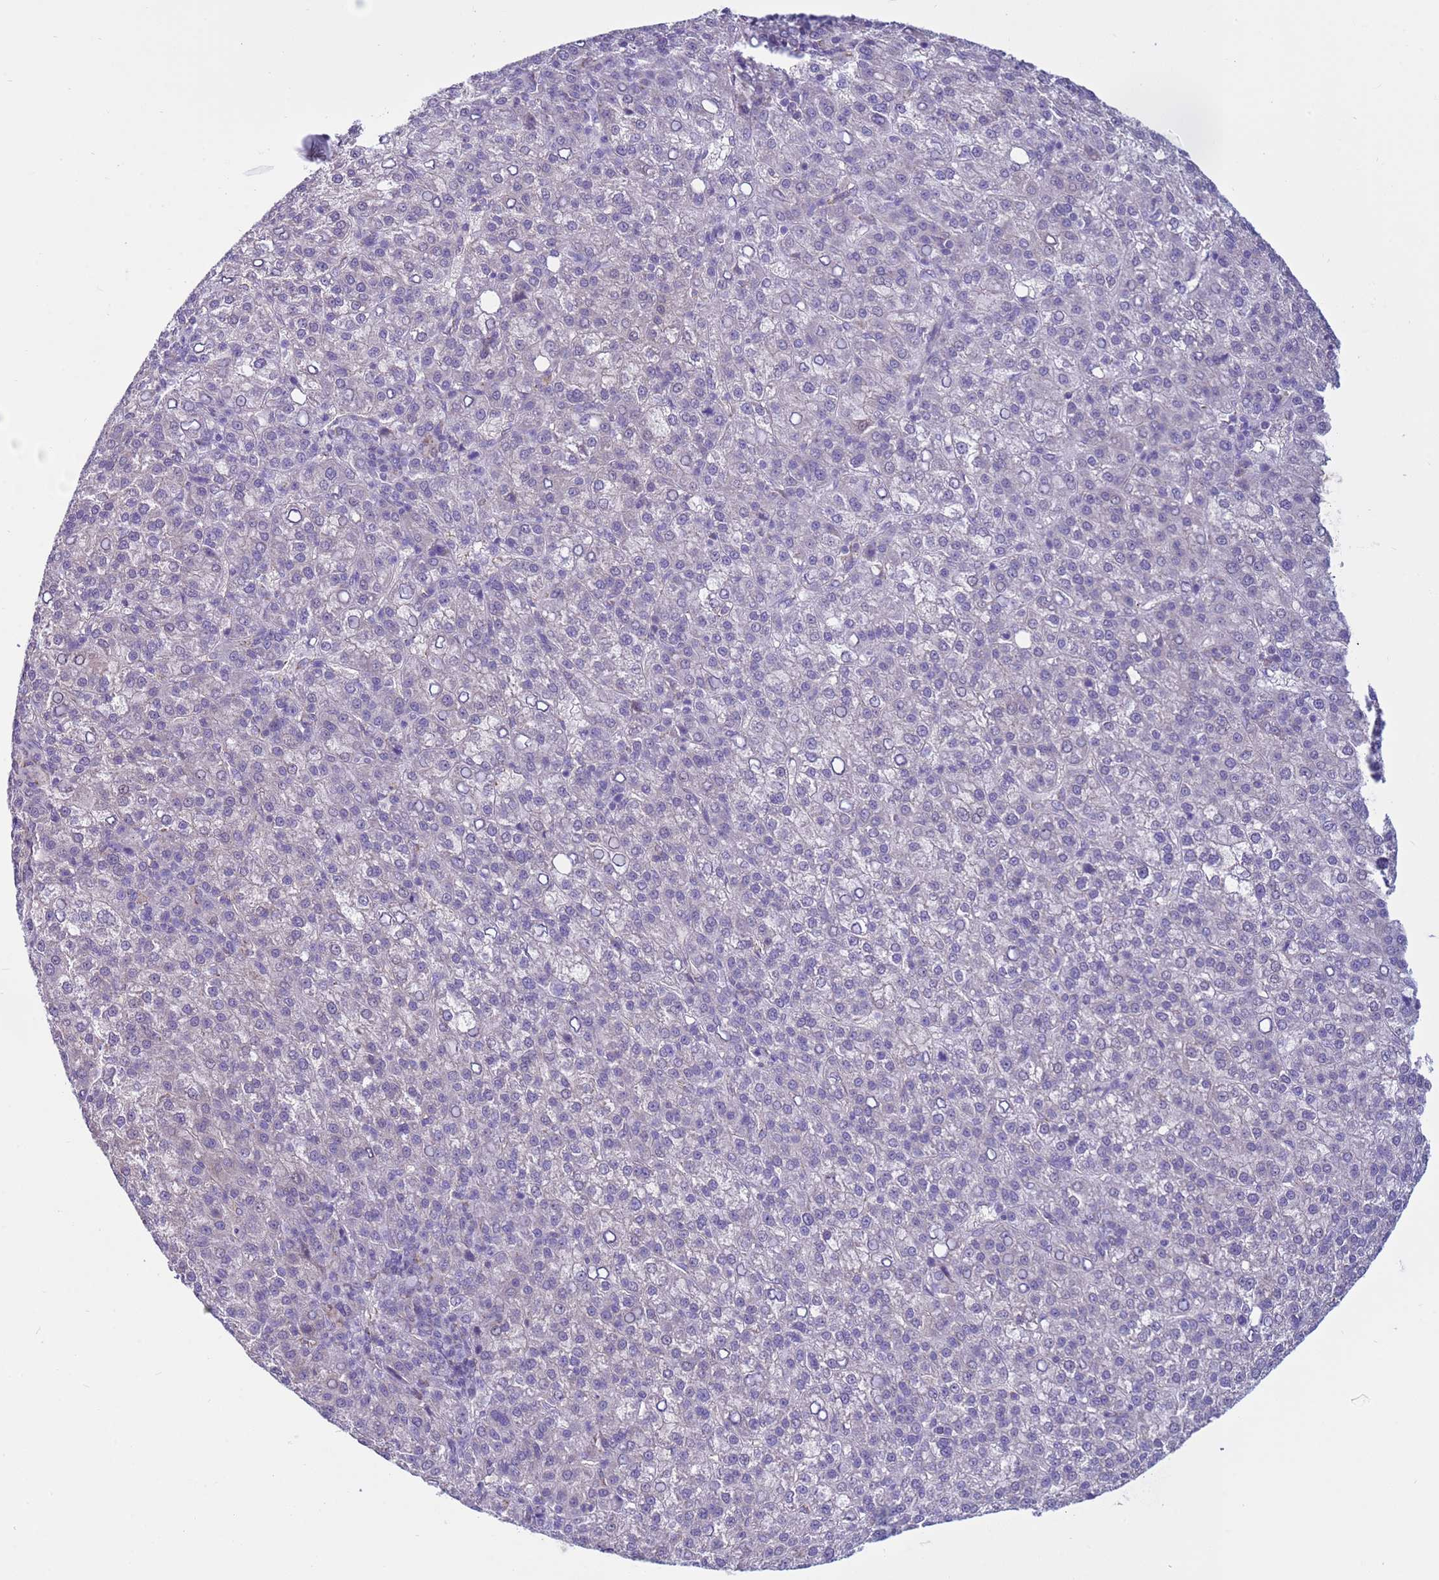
{"staining": {"intensity": "negative", "quantity": "none", "location": "none"}, "tissue": "liver cancer", "cell_type": "Tumor cells", "image_type": "cancer", "snomed": [{"axis": "morphology", "description": "Carcinoma, Hepatocellular, NOS"}, {"axis": "topography", "description": "Liver"}], "caption": "An IHC histopathology image of liver cancer (hepatocellular carcinoma) is shown. There is no staining in tumor cells of liver cancer (hepatocellular carcinoma). (DAB (3,3'-diaminobenzidine) IHC, high magnification).", "gene": "NCALD", "patient": {"sex": "female", "age": 58}}